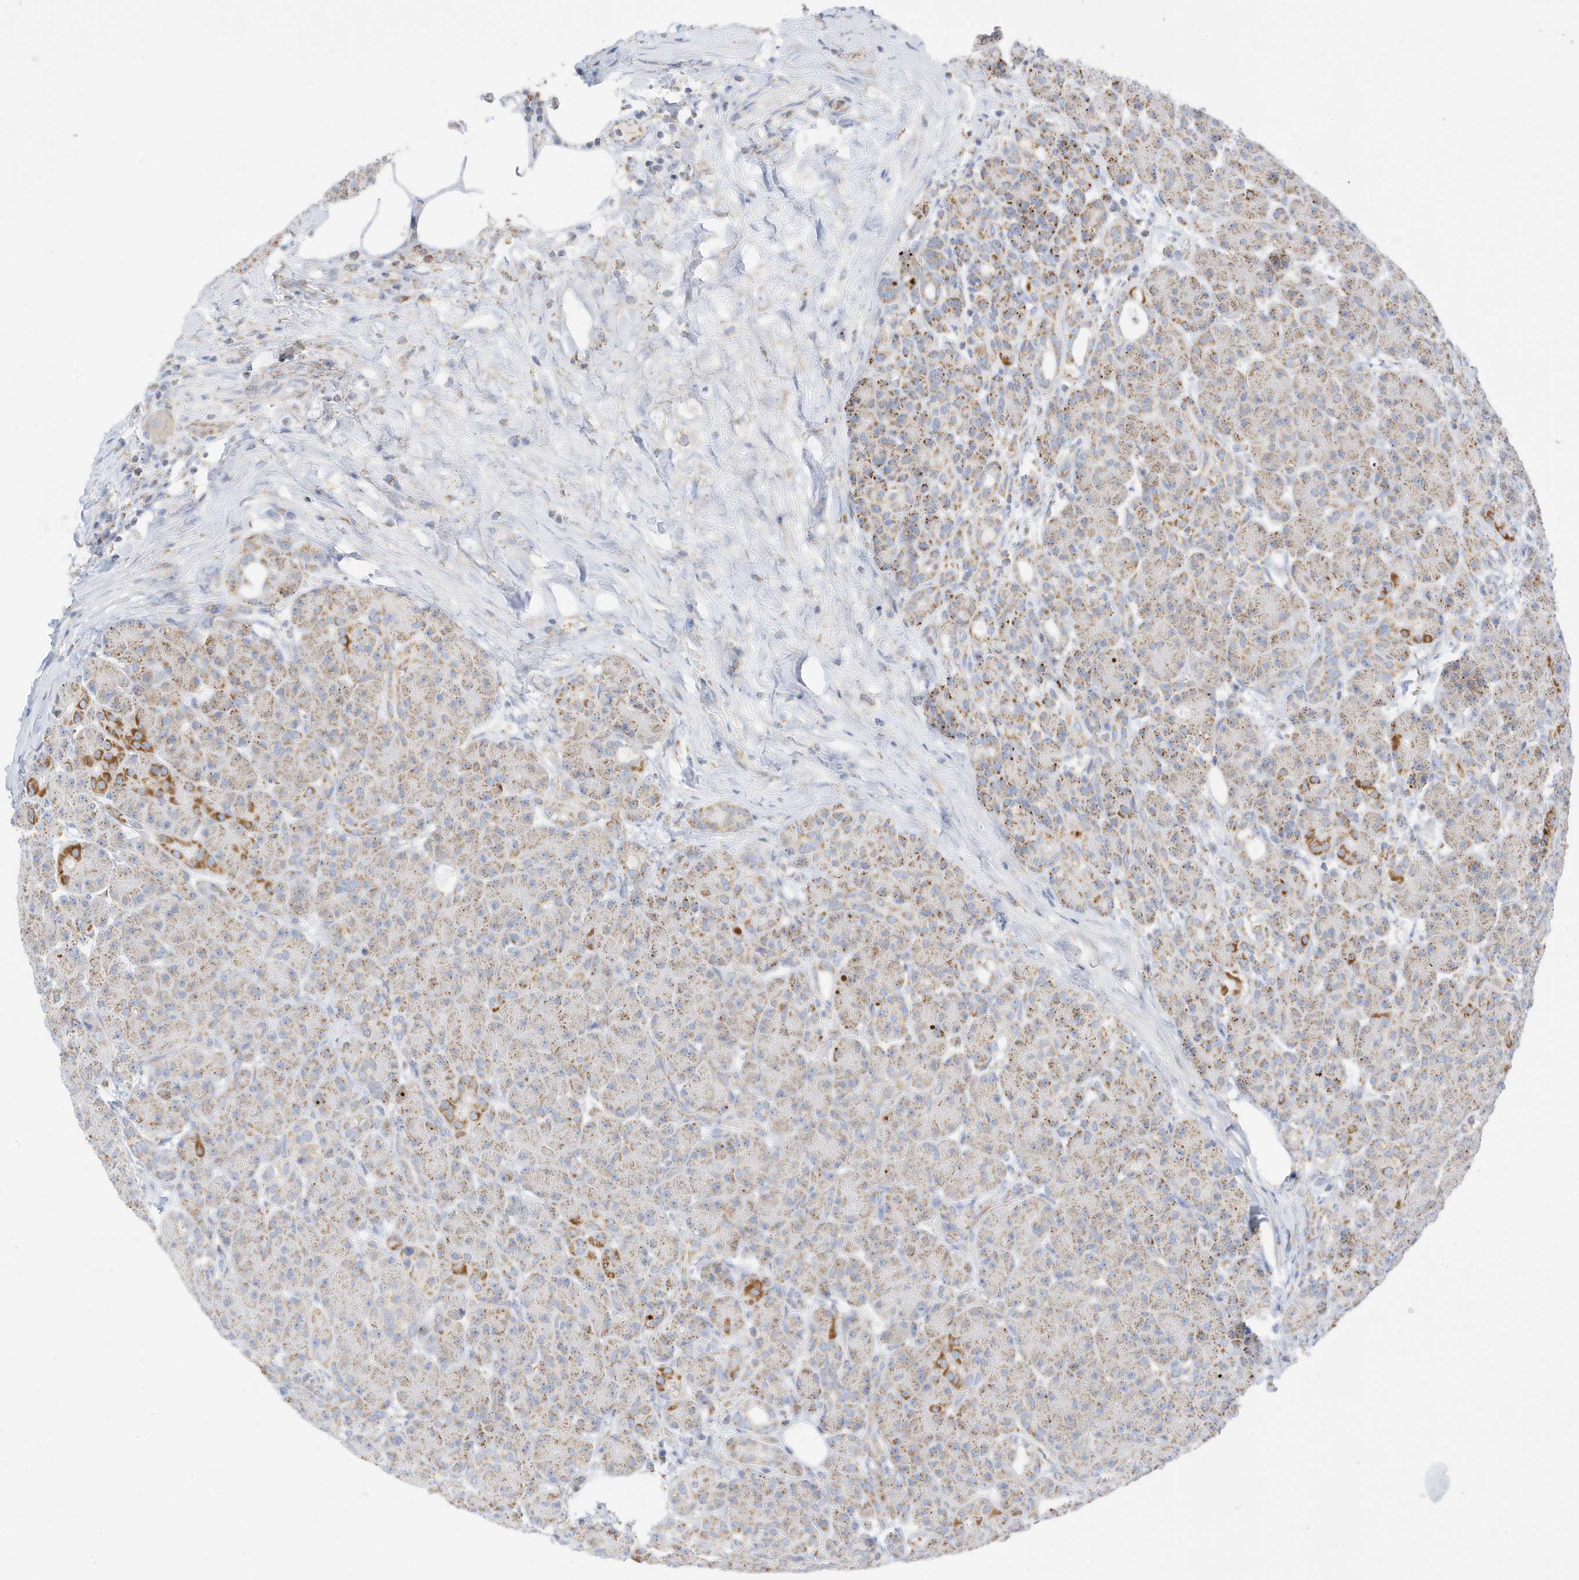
{"staining": {"intensity": "moderate", "quantity": ">75%", "location": "cytoplasmic/membranous"}, "tissue": "pancreas", "cell_type": "Exocrine glandular cells", "image_type": "normal", "snomed": [{"axis": "morphology", "description": "Normal tissue, NOS"}, {"axis": "topography", "description": "Pancreas"}], "caption": "IHC (DAB) staining of normal human pancreas demonstrates moderate cytoplasmic/membranous protein staining in approximately >75% of exocrine glandular cells. Using DAB (brown) and hematoxylin (blue) stains, captured at high magnification using brightfield microscopy.", "gene": "CAPN13", "patient": {"sex": "male", "age": 63}}